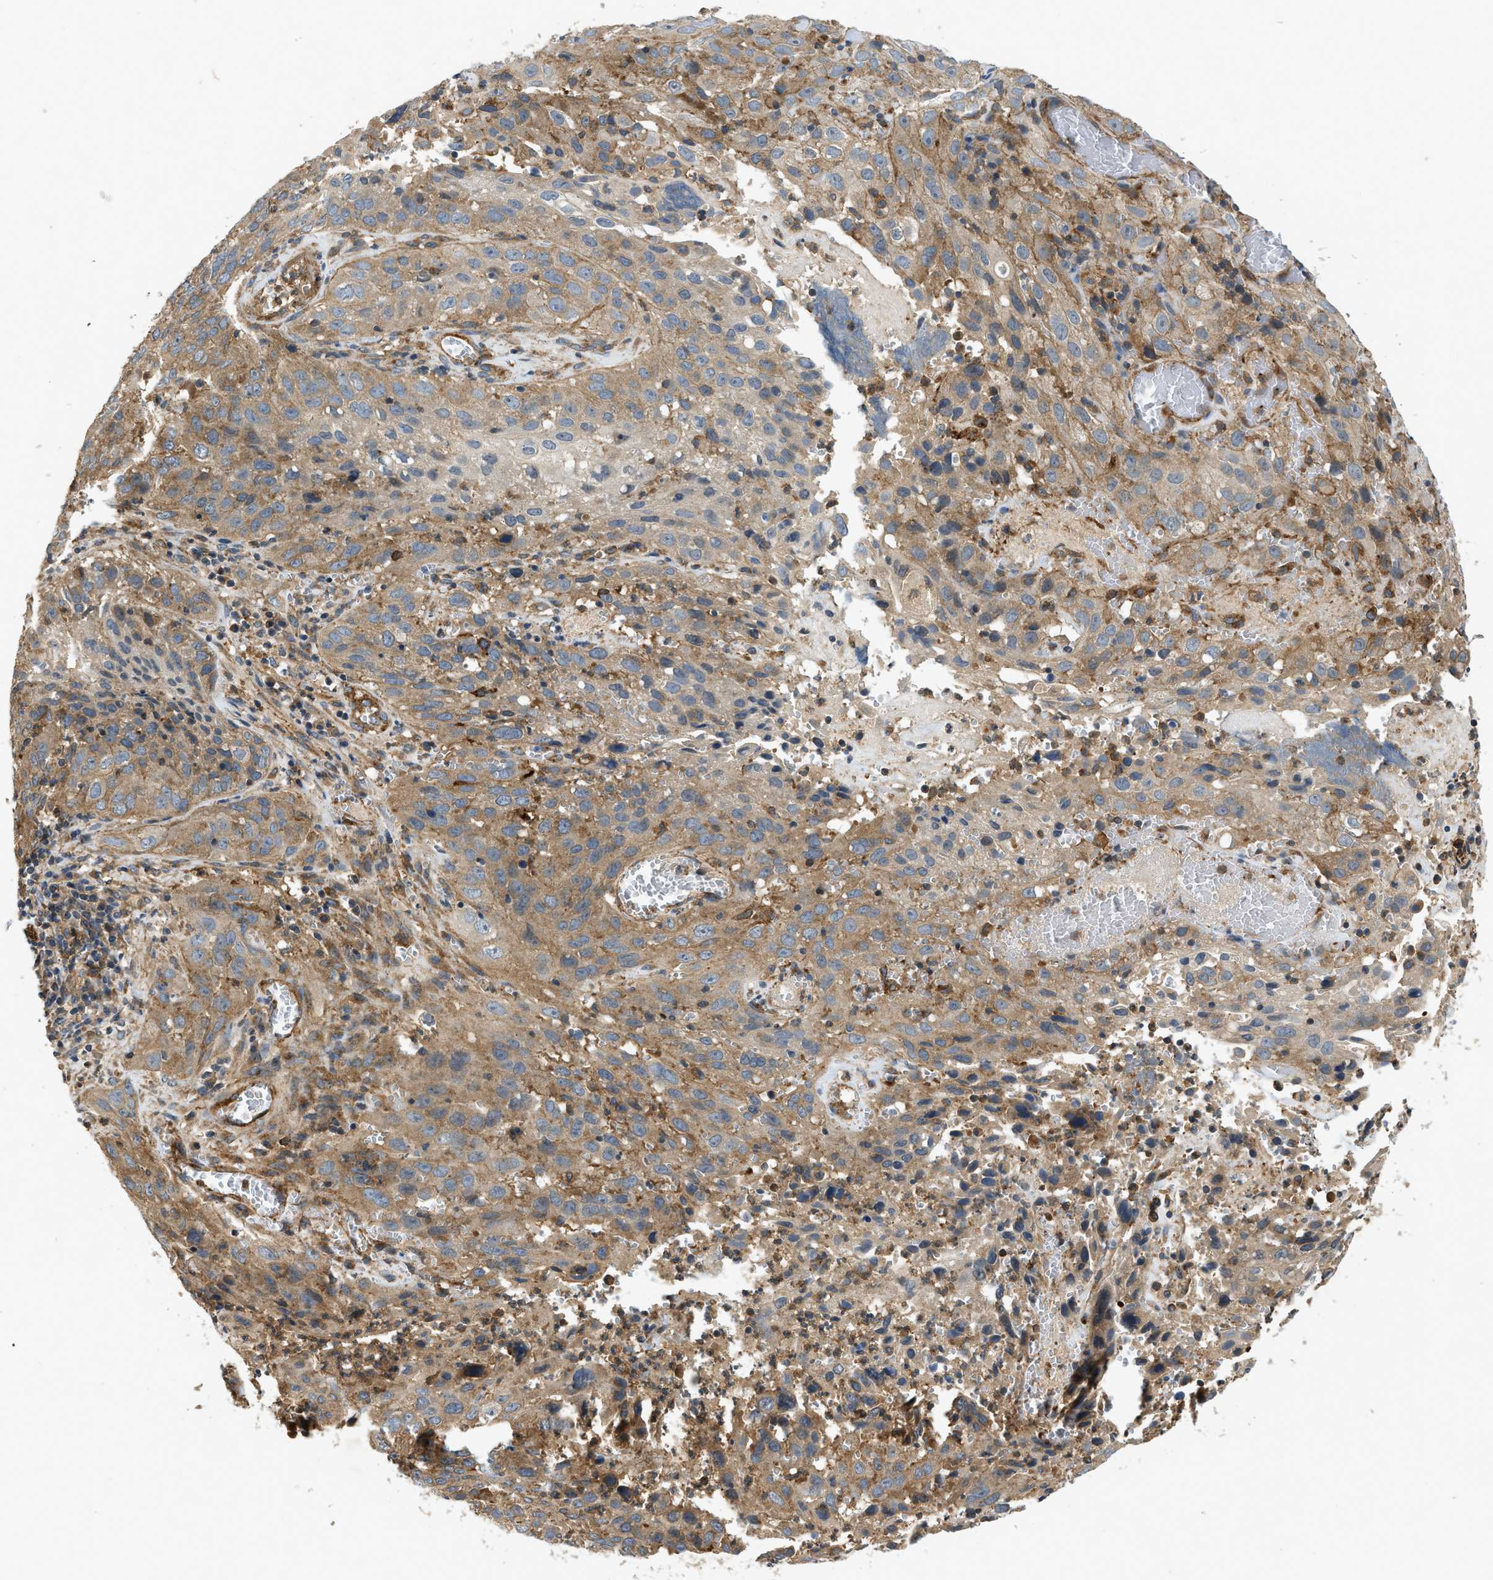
{"staining": {"intensity": "moderate", "quantity": ">75%", "location": "cytoplasmic/membranous"}, "tissue": "cervical cancer", "cell_type": "Tumor cells", "image_type": "cancer", "snomed": [{"axis": "morphology", "description": "Squamous cell carcinoma, NOS"}, {"axis": "topography", "description": "Cervix"}], "caption": "Human cervical cancer stained with a brown dye demonstrates moderate cytoplasmic/membranous positive expression in about >75% of tumor cells.", "gene": "HIP1", "patient": {"sex": "female", "age": 32}}